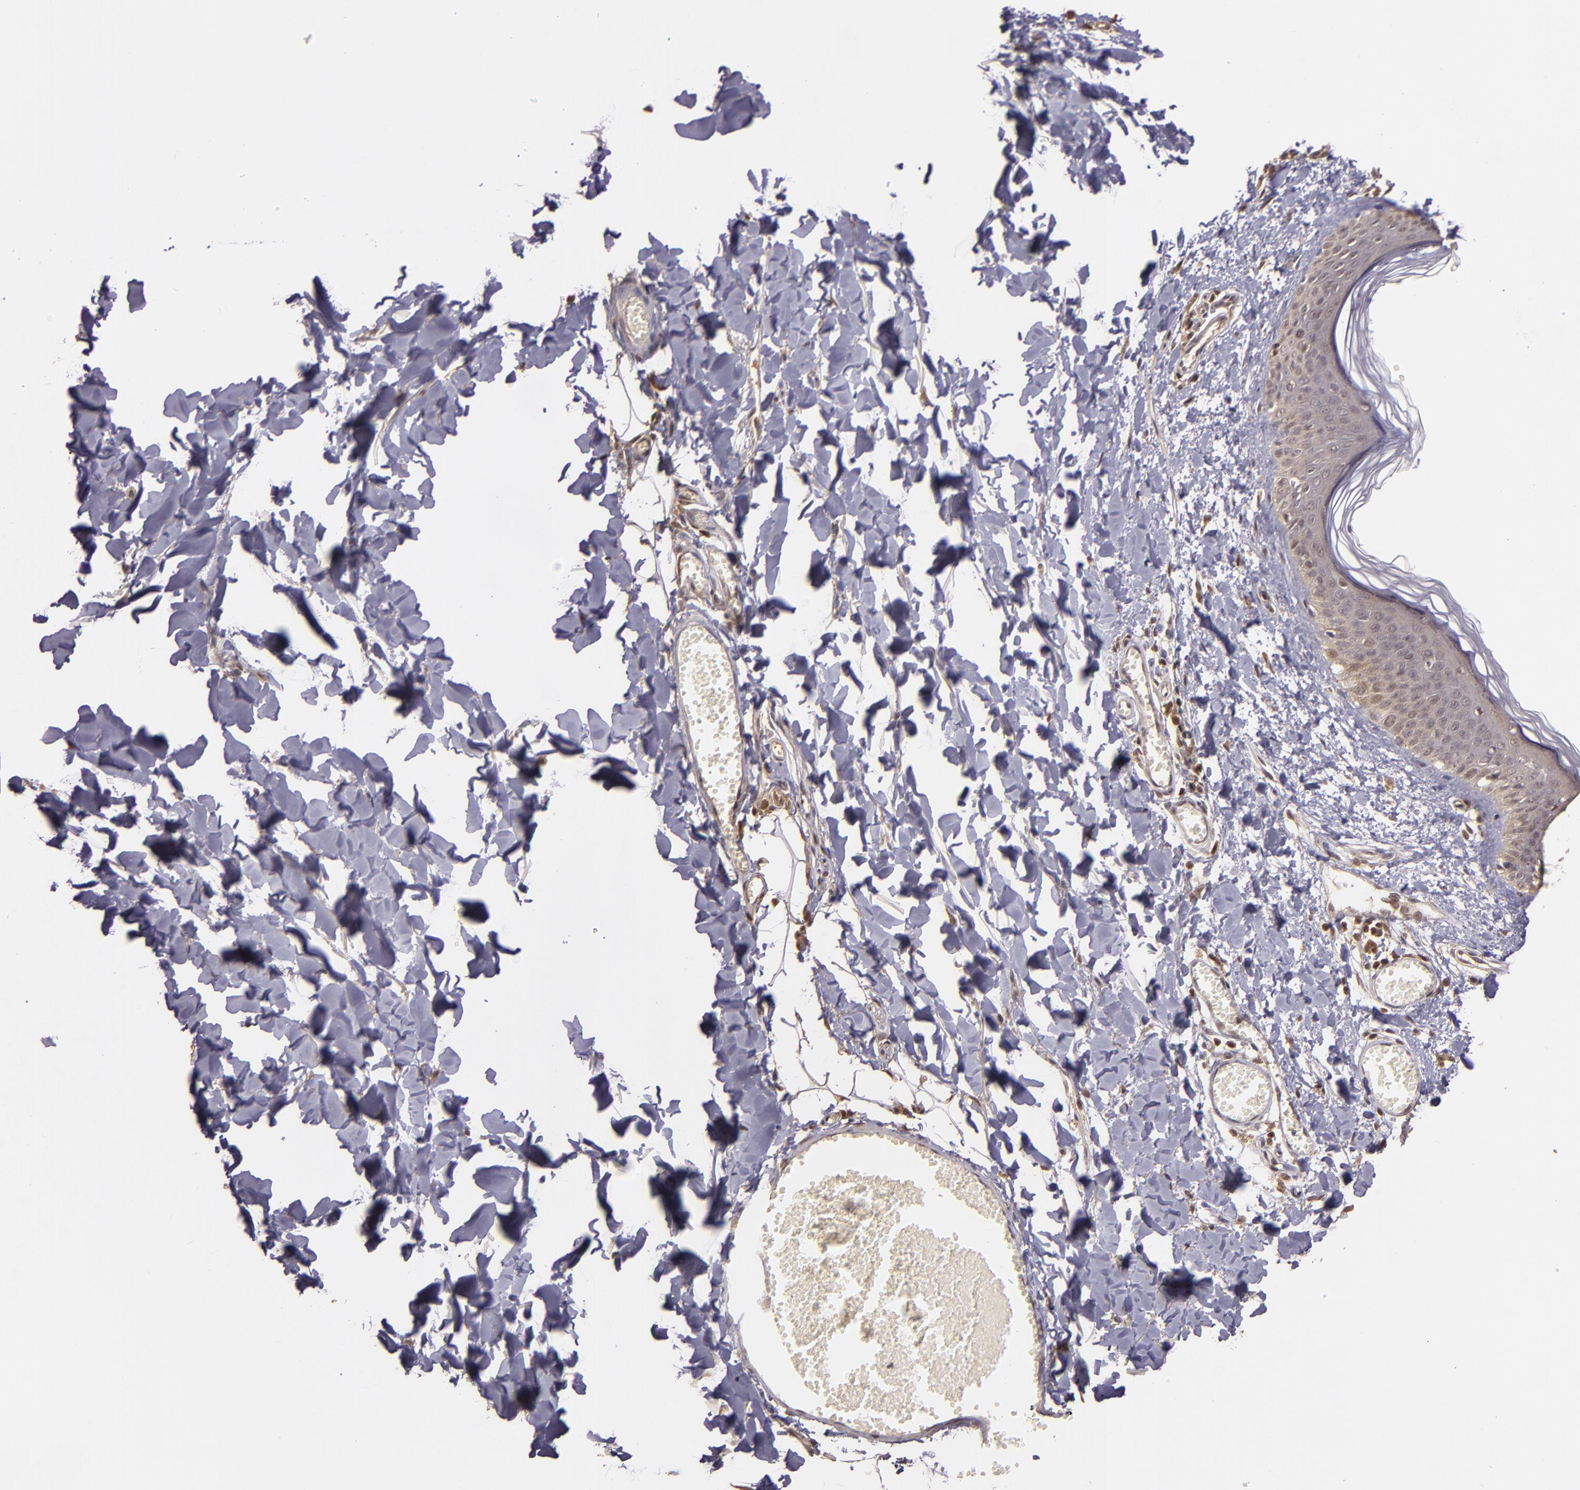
{"staining": {"intensity": "negative", "quantity": "none", "location": "none"}, "tissue": "skin", "cell_type": "Fibroblasts", "image_type": "normal", "snomed": [{"axis": "morphology", "description": "Normal tissue, NOS"}, {"axis": "morphology", "description": "Sarcoma, NOS"}, {"axis": "topography", "description": "Skin"}, {"axis": "topography", "description": "Soft tissue"}], "caption": "Fibroblasts are negative for brown protein staining in benign skin. Brightfield microscopy of IHC stained with DAB (3,3'-diaminobenzidine) (brown) and hematoxylin (blue), captured at high magnification.", "gene": "TXNRD2", "patient": {"sex": "female", "age": 51}}